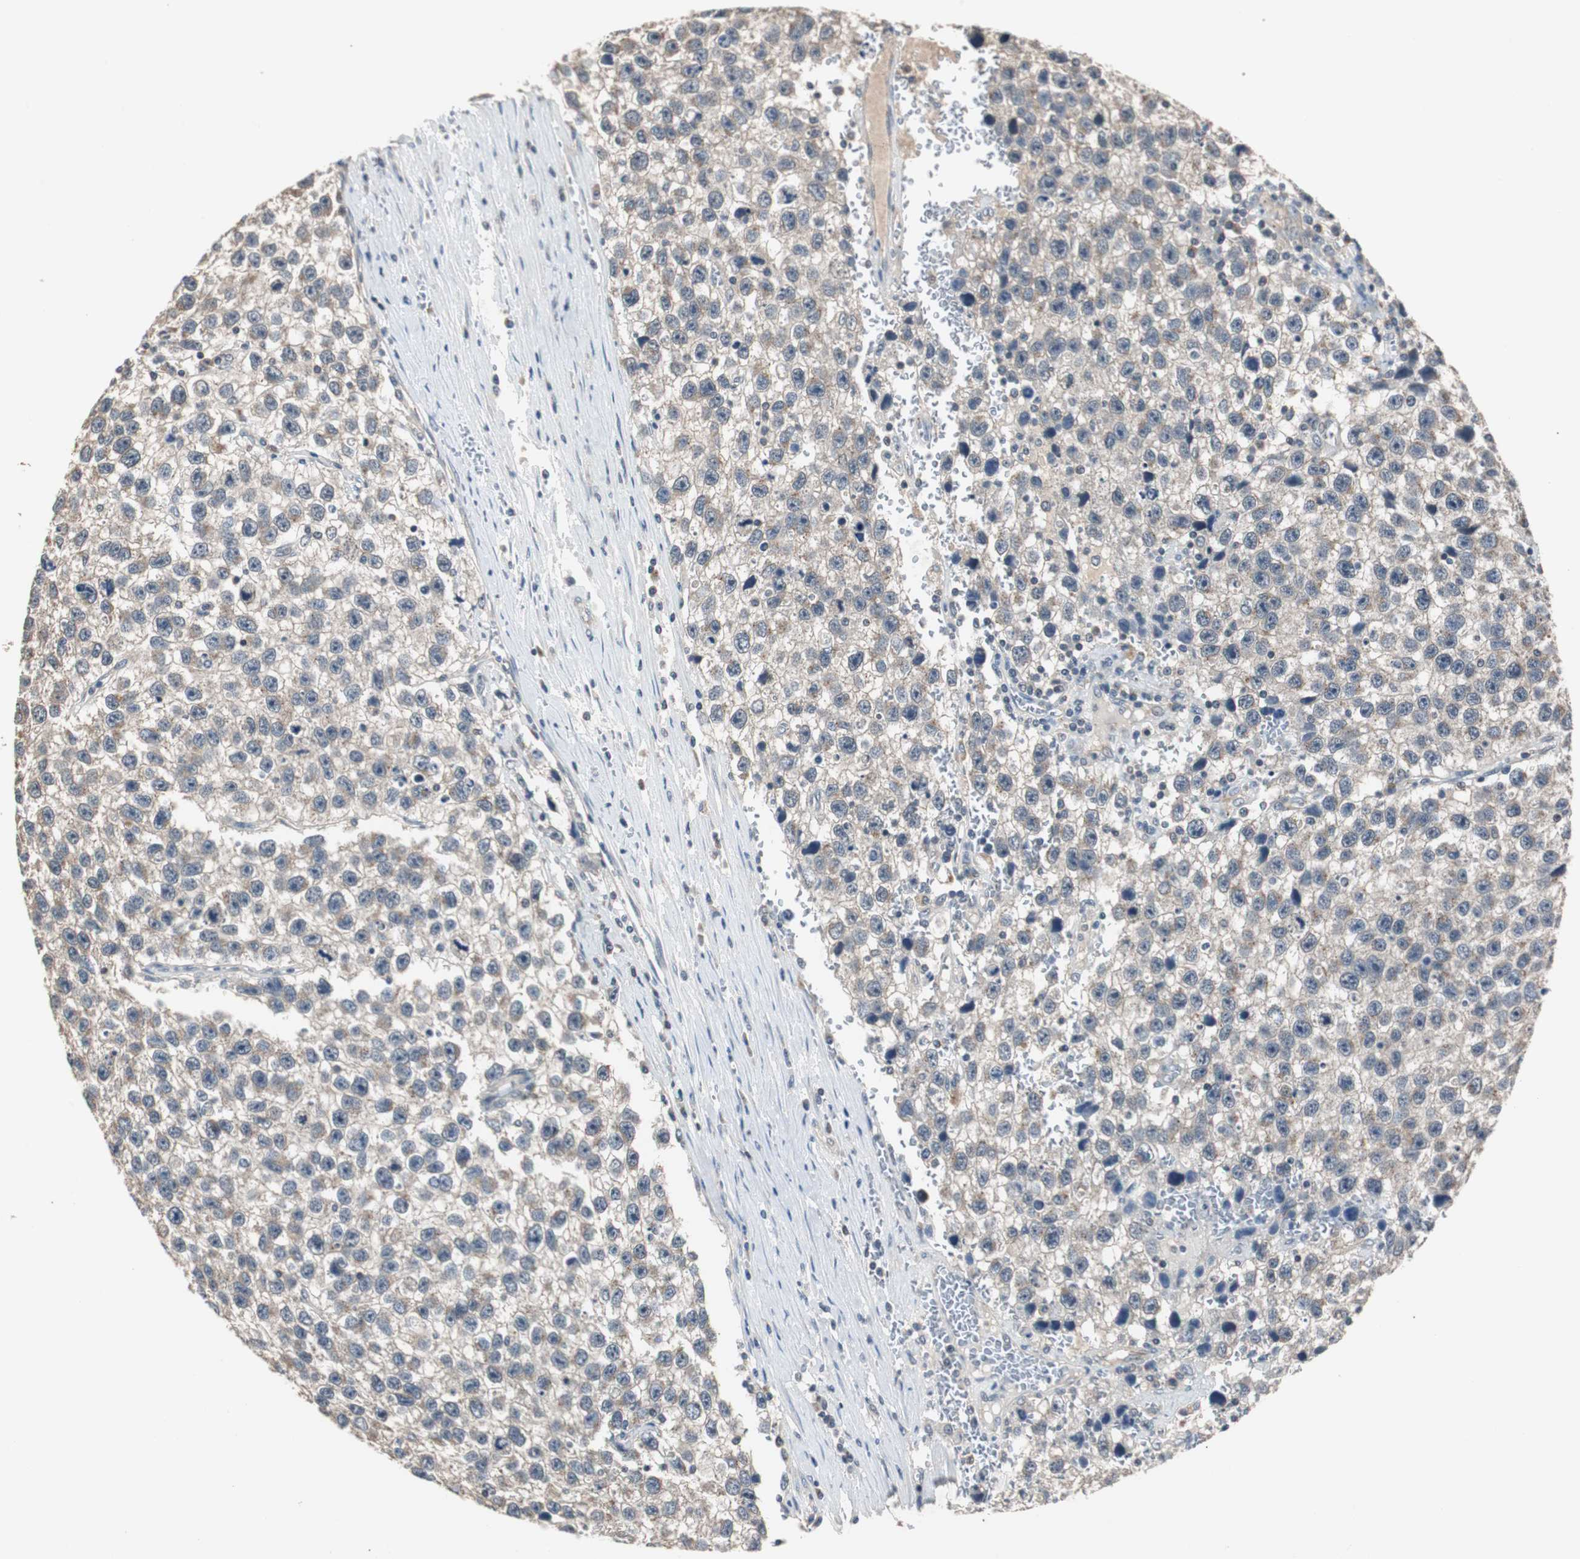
{"staining": {"intensity": "weak", "quantity": "25%-75%", "location": "cytoplasmic/membranous"}, "tissue": "testis cancer", "cell_type": "Tumor cells", "image_type": "cancer", "snomed": [{"axis": "morphology", "description": "Seminoma, NOS"}, {"axis": "topography", "description": "Testis"}], "caption": "Immunohistochemistry histopathology image of neoplastic tissue: human testis cancer (seminoma) stained using immunohistochemistry demonstrates low levels of weak protein expression localized specifically in the cytoplasmic/membranous of tumor cells, appearing as a cytoplasmic/membranous brown color.", "gene": "PTPRN2", "patient": {"sex": "male", "age": 33}}